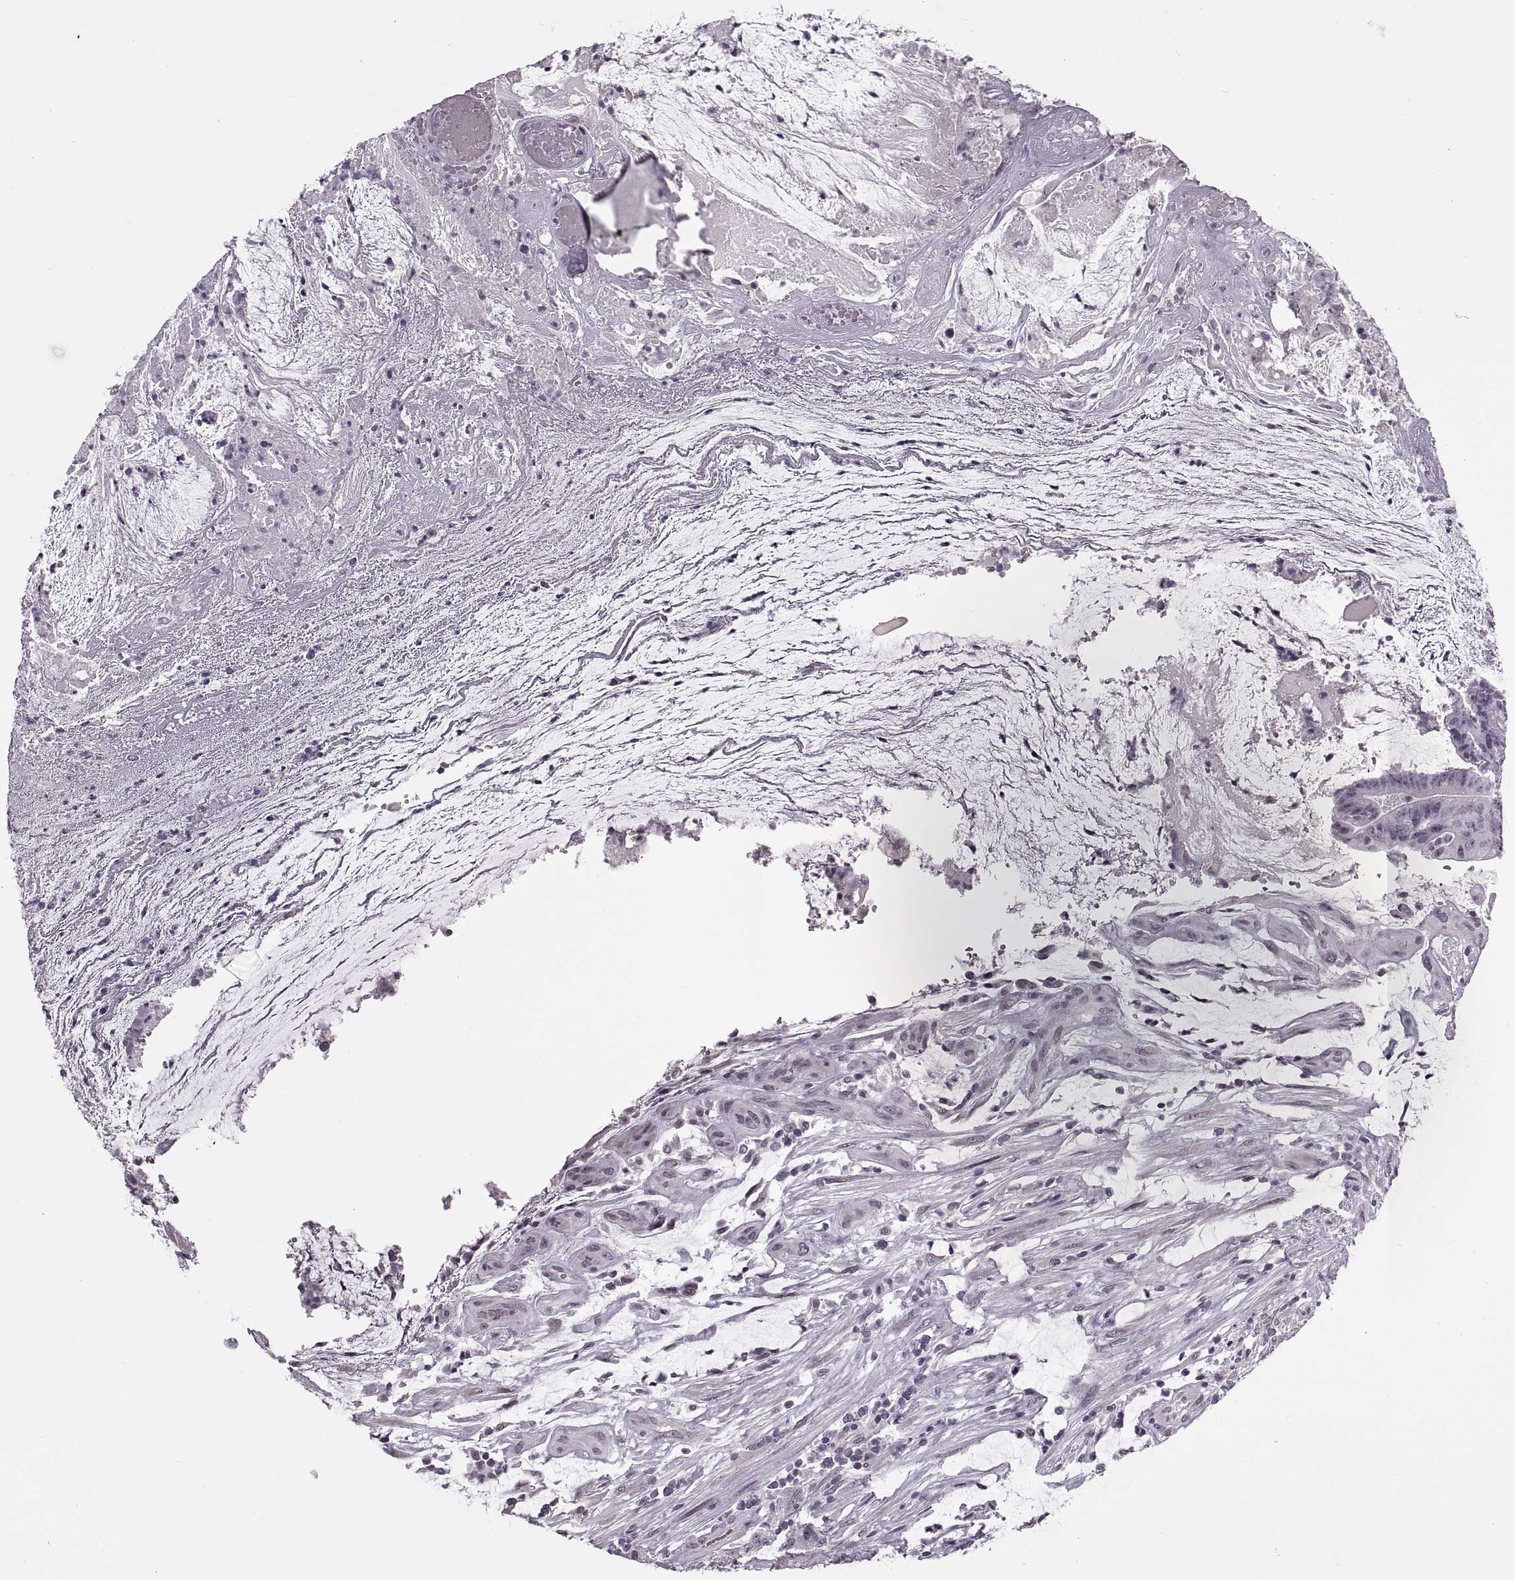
{"staining": {"intensity": "negative", "quantity": "none", "location": "none"}, "tissue": "colorectal cancer", "cell_type": "Tumor cells", "image_type": "cancer", "snomed": [{"axis": "morphology", "description": "Adenocarcinoma, NOS"}, {"axis": "topography", "description": "Colon"}], "caption": "Human colorectal cancer (adenocarcinoma) stained for a protein using IHC shows no expression in tumor cells.", "gene": "PRSS37", "patient": {"sex": "female", "age": 43}}